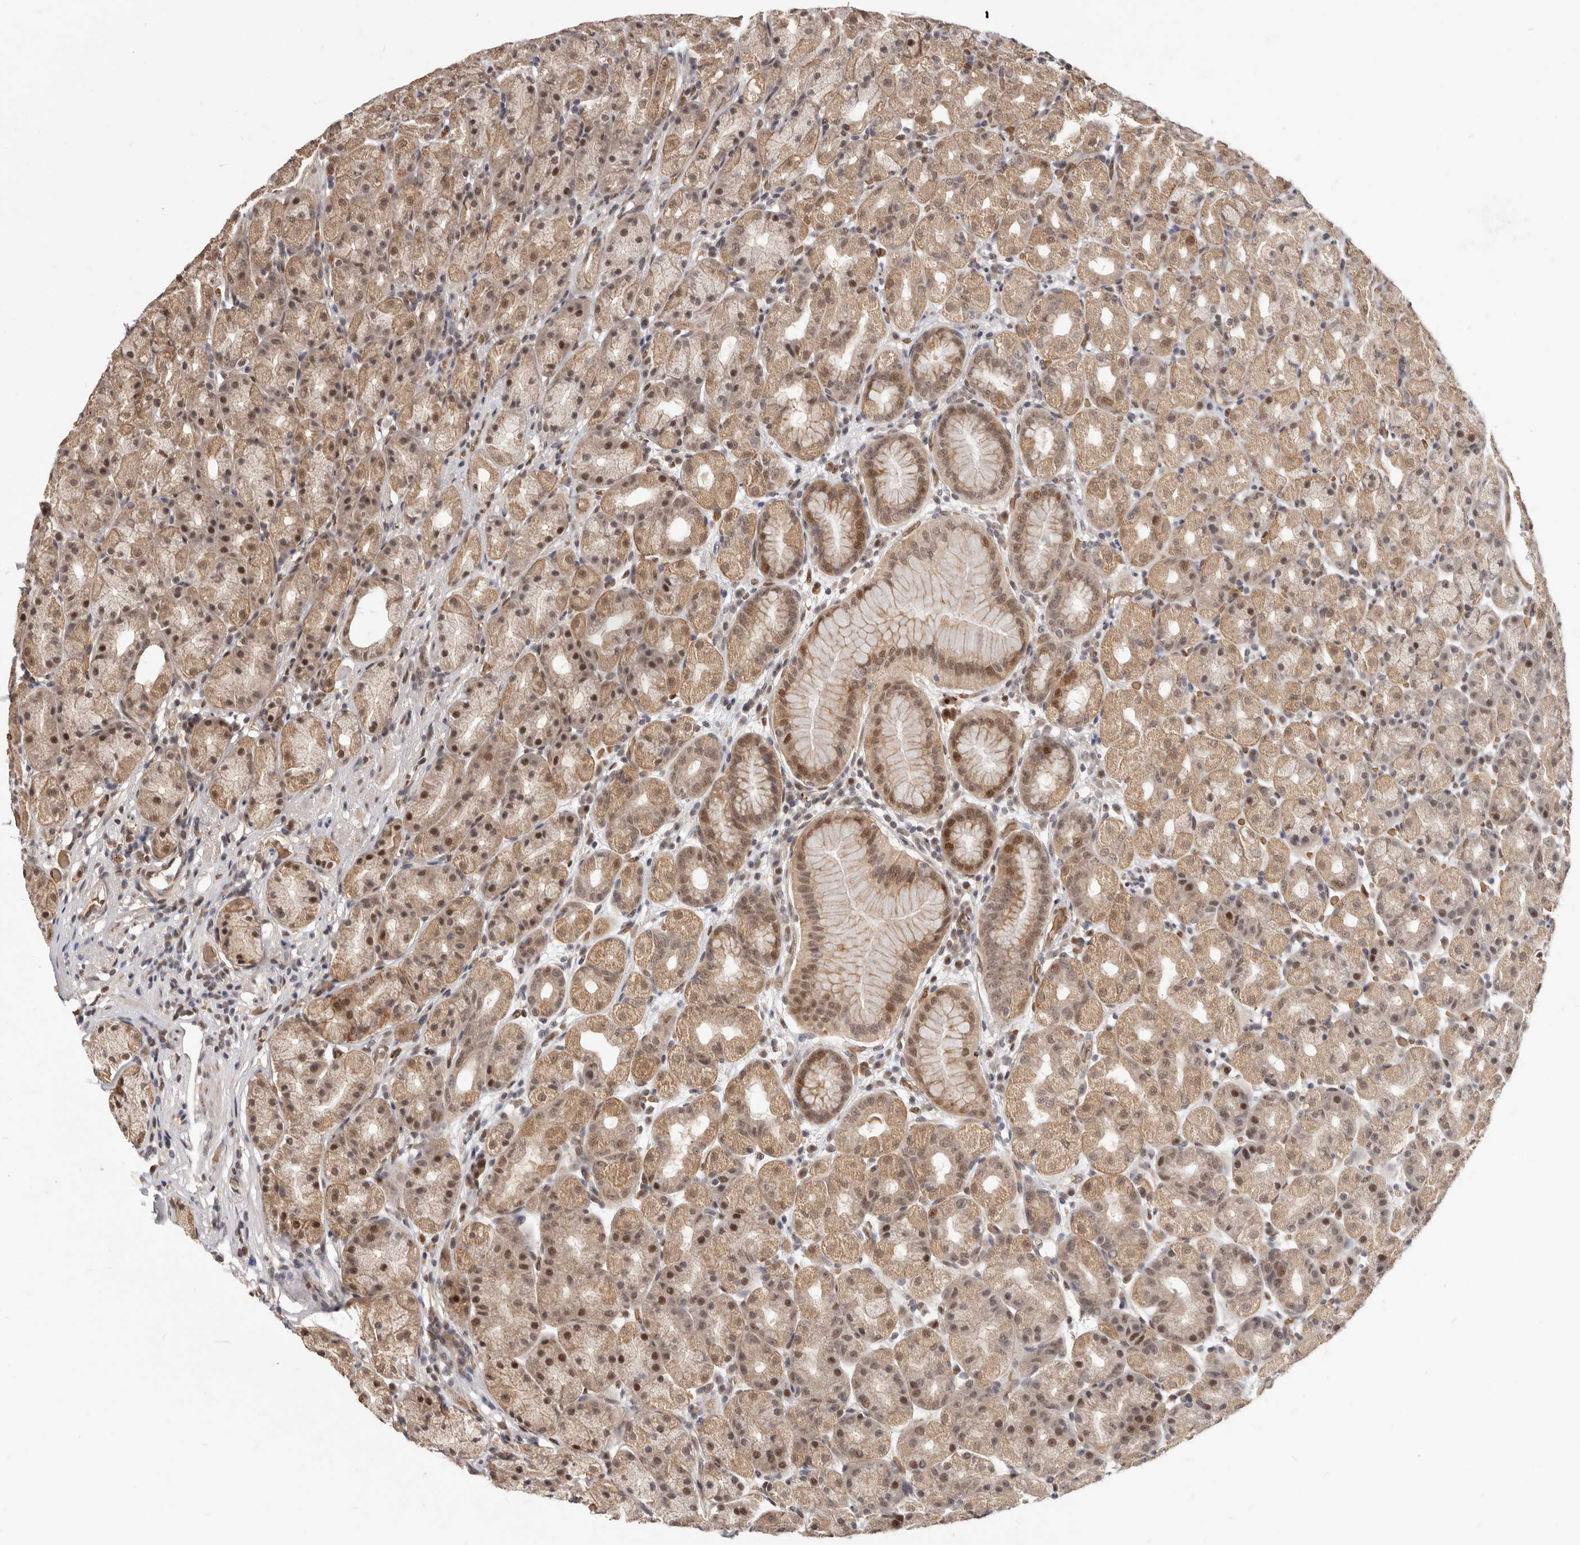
{"staining": {"intensity": "moderate", "quantity": ">75%", "location": "cytoplasmic/membranous,nuclear"}, "tissue": "stomach", "cell_type": "Glandular cells", "image_type": "normal", "snomed": [{"axis": "morphology", "description": "Normal tissue, NOS"}, {"axis": "topography", "description": "Stomach, upper"}], "caption": "Immunohistochemical staining of normal human stomach exhibits >75% levels of moderate cytoplasmic/membranous,nuclear protein positivity in approximately >75% of glandular cells.", "gene": "NCOA3", "patient": {"sex": "male", "age": 68}}